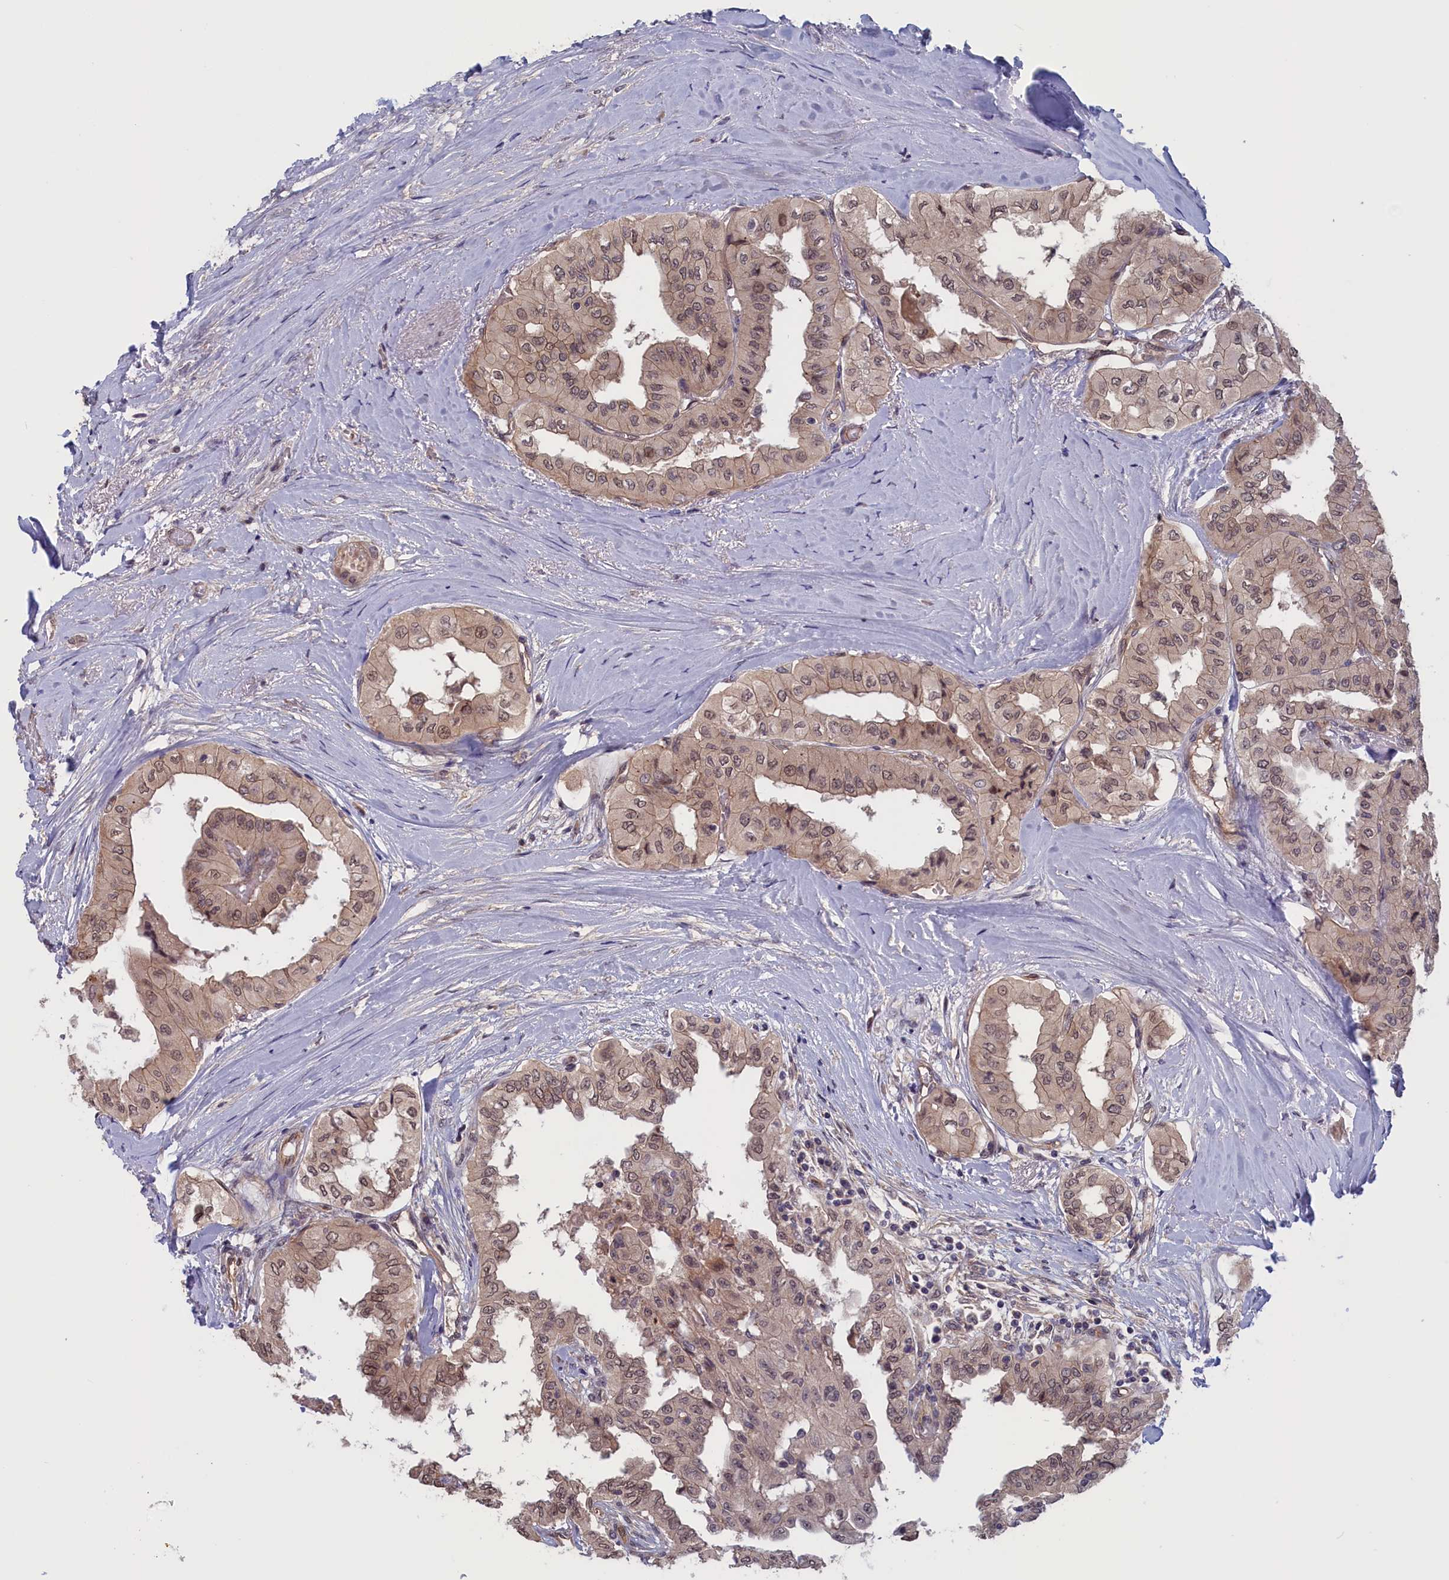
{"staining": {"intensity": "weak", "quantity": "25%-75%", "location": "nuclear"}, "tissue": "thyroid cancer", "cell_type": "Tumor cells", "image_type": "cancer", "snomed": [{"axis": "morphology", "description": "Papillary adenocarcinoma, NOS"}, {"axis": "topography", "description": "Thyroid gland"}], "caption": "Immunohistochemistry photomicrograph of thyroid cancer stained for a protein (brown), which displays low levels of weak nuclear positivity in about 25%-75% of tumor cells.", "gene": "PLP2", "patient": {"sex": "female", "age": 59}}